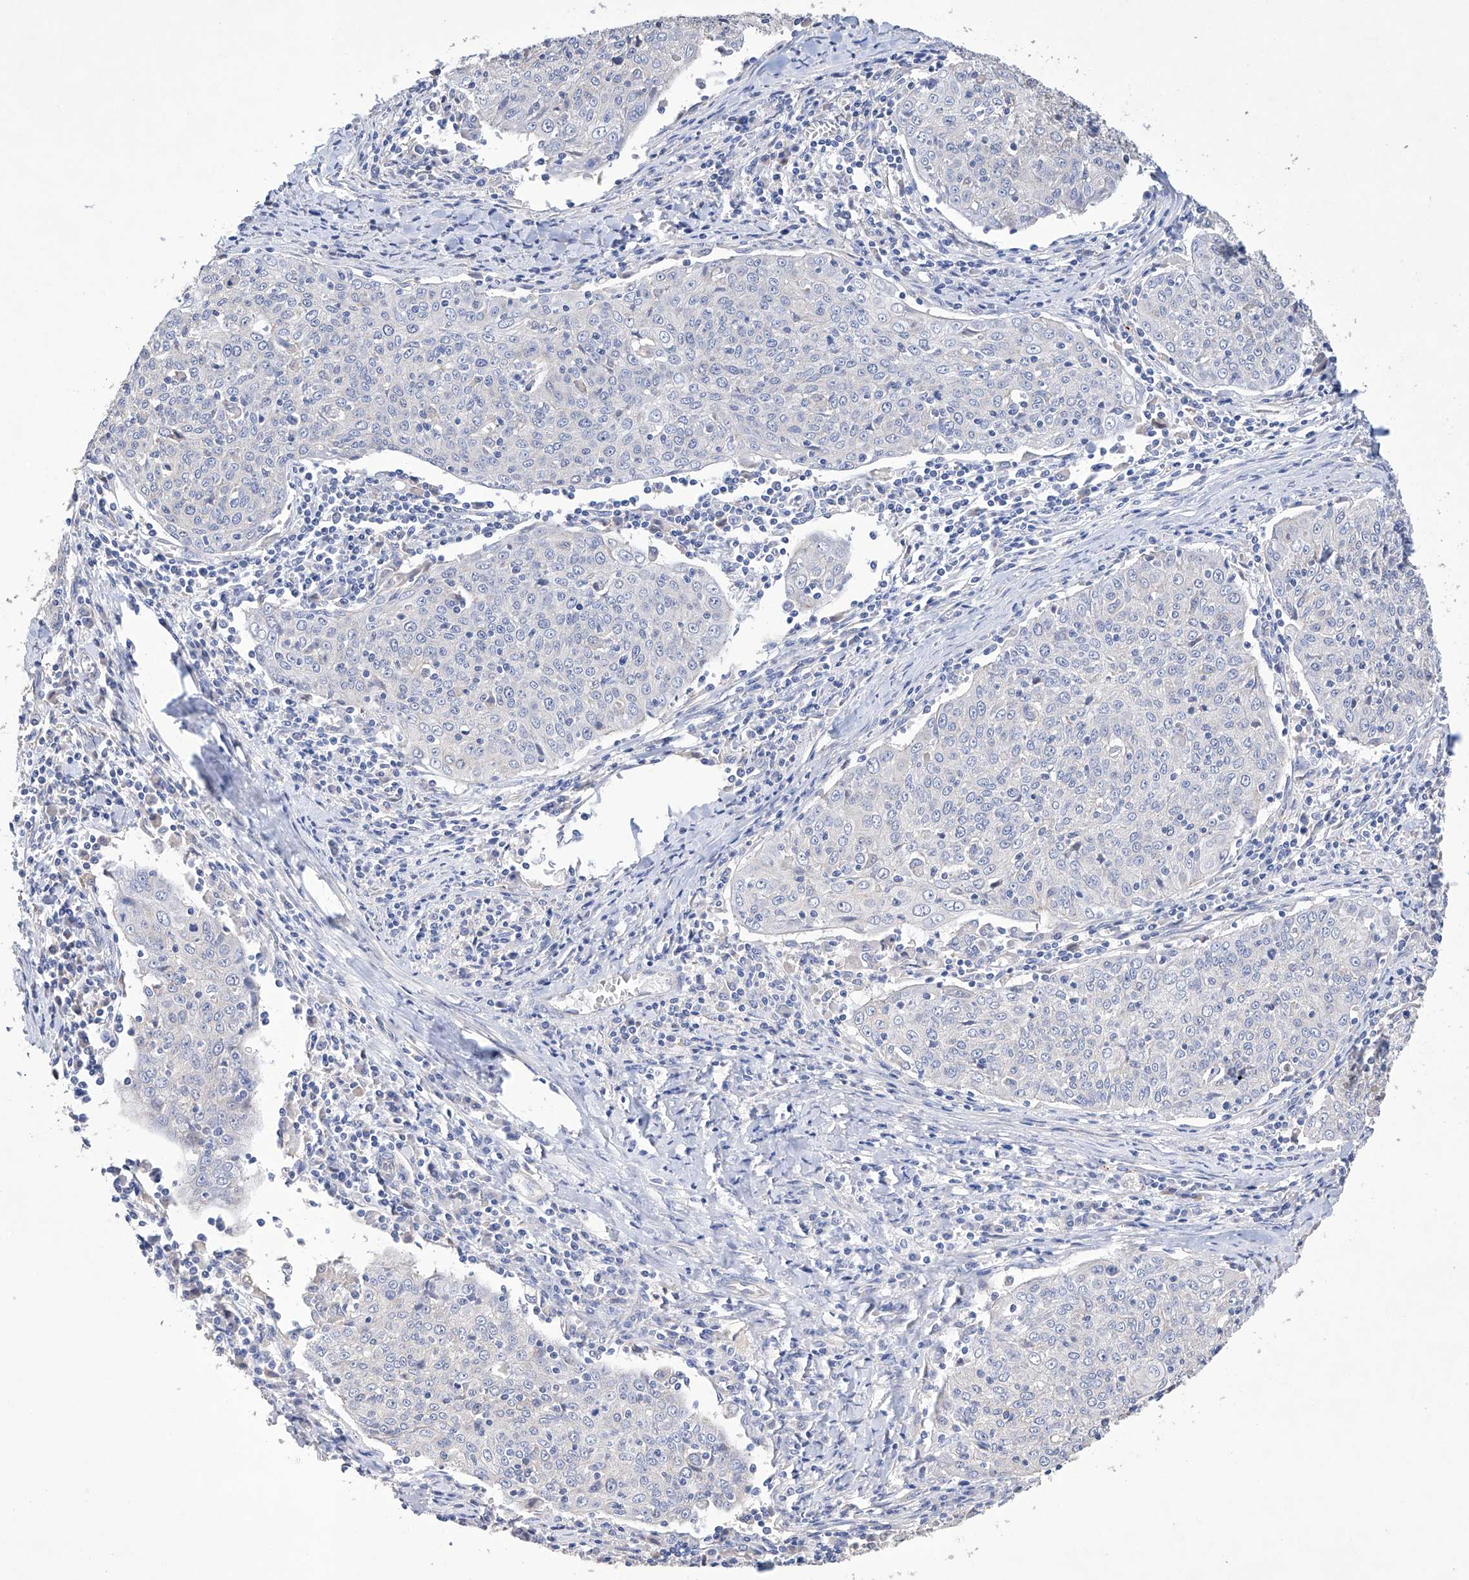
{"staining": {"intensity": "negative", "quantity": "none", "location": "none"}, "tissue": "cervical cancer", "cell_type": "Tumor cells", "image_type": "cancer", "snomed": [{"axis": "morphology", "description": "Squamous cell carcinoma, NOS"}, {"axis": "topography", "description": "Cervix"}], "caption": "A micrograph of human squamous cell carcinoma (cervical) is negative for staining in tumor cells.", "gene": "AFG1L", "patient": {"sex": "female", "age": 48}}